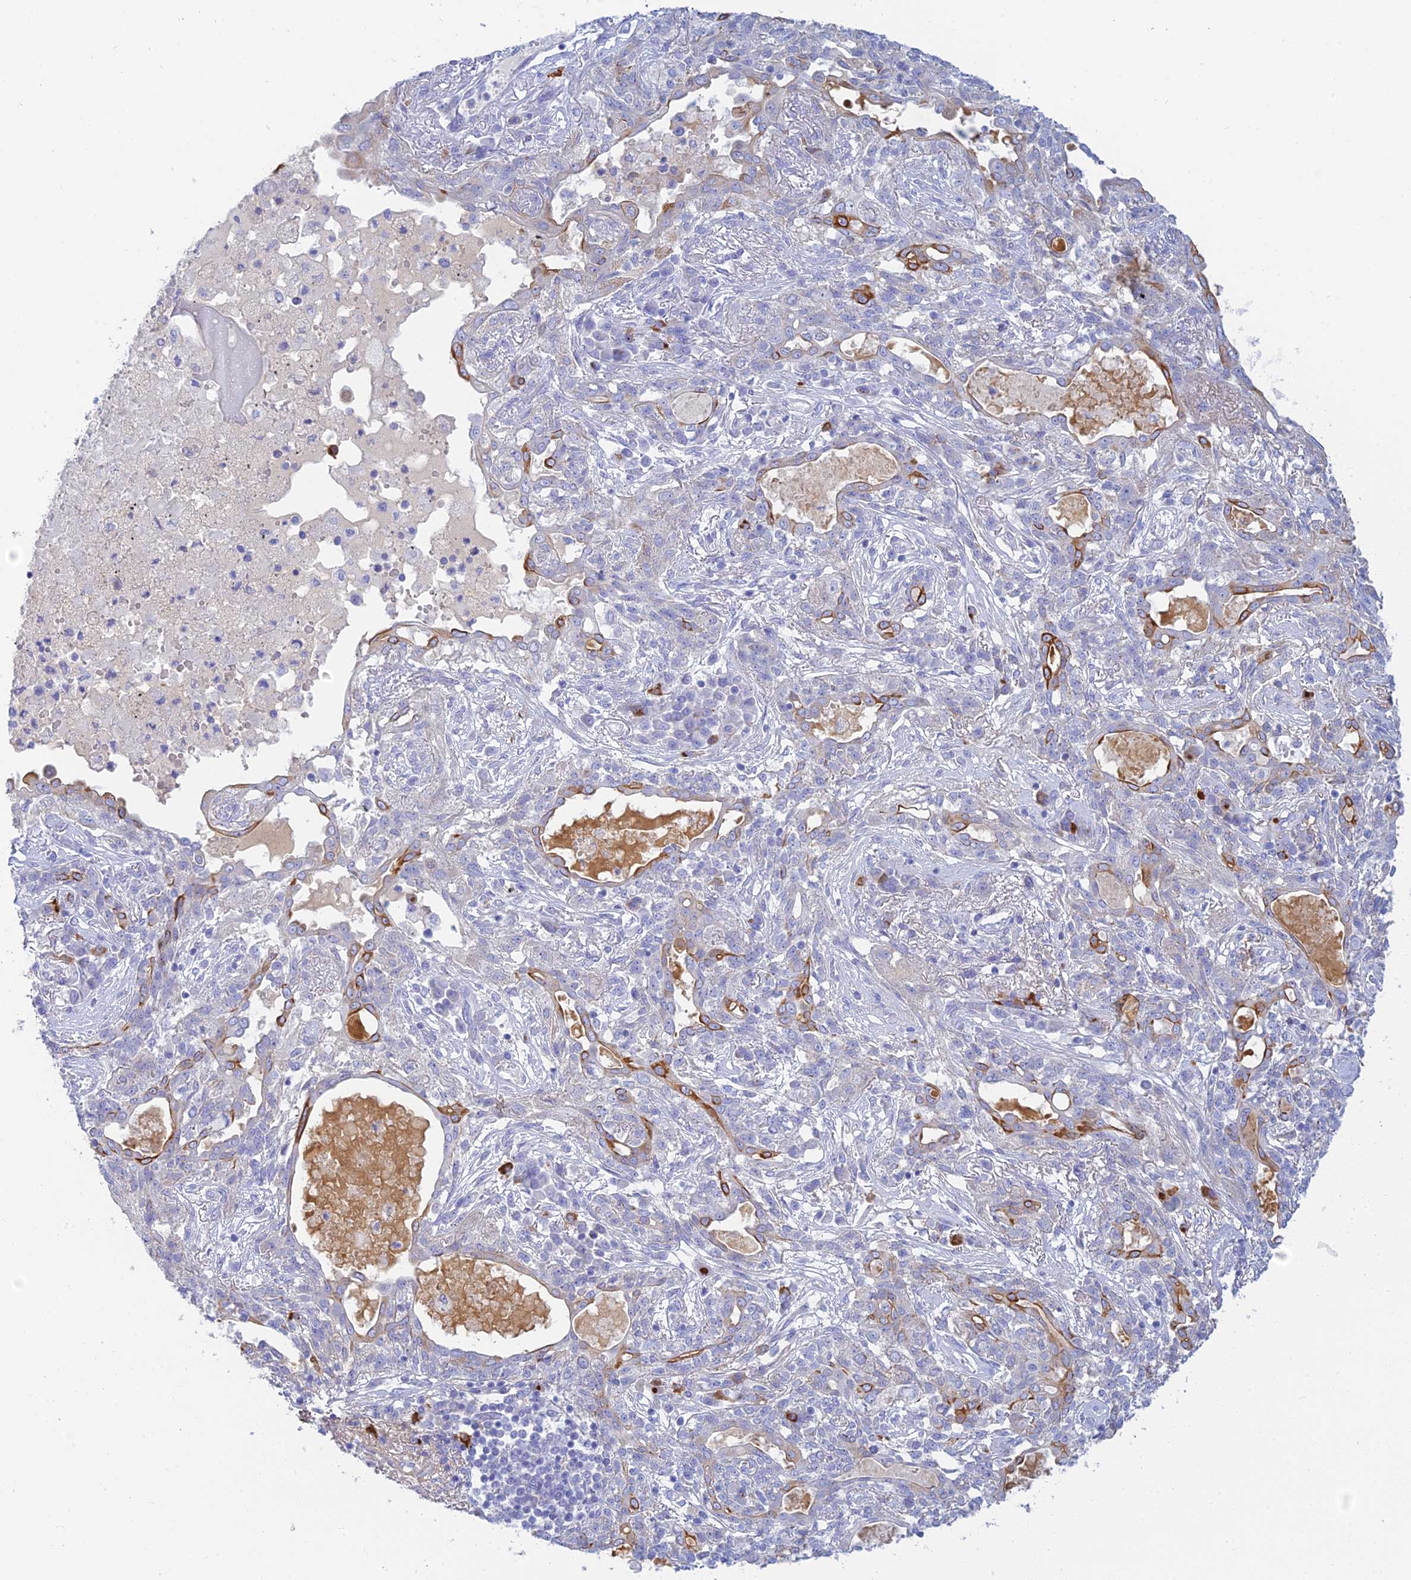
{"staining": {"intensity": "strong", "quantity": "<25%", "location": "cytoplasmic/membranous"}, "tissue": "lung cancer", "cell_type": "Tumor cells", "image_type": "cancer", "snomed": [{"axis": "morphology", "description": "Squamous cell carcinoma, NOS"}, {"axis": "topography", "description": "Lung"}], "caption": "Lung cancer was stained to show a protein in brown. There is medium levels of strong cytoplasmic/membranous staining in about <25% of tumor cells.", "gene": "CEP152", "patient": {"sex": "female", "age": 70}}